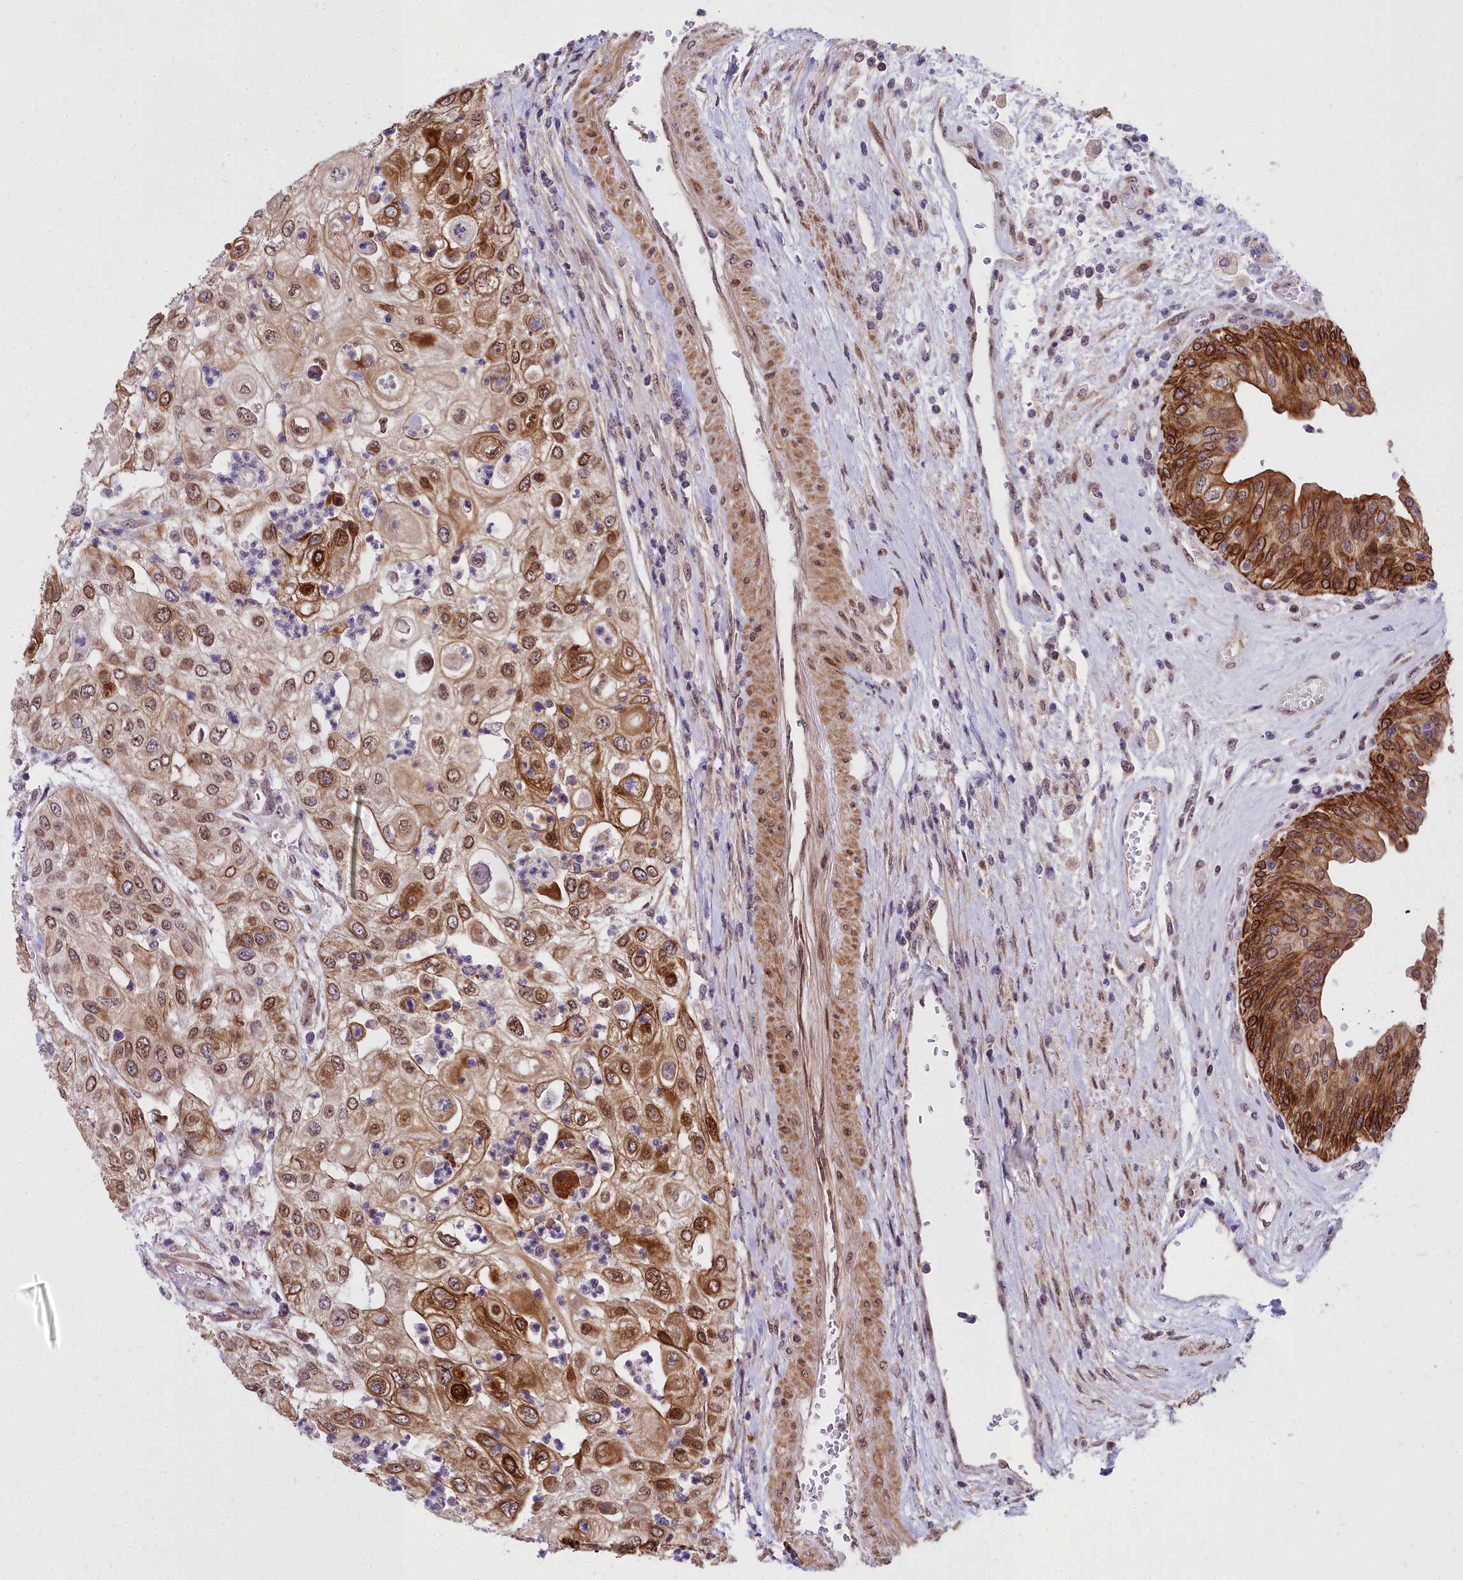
{"staining": {"intensity": "moderate", "quantity": "25%-75%", "location": "cytoplasmic/membranous,nuclear"}, "tissue": "urothelial cancer", "cell_type": "Tumor cells", "image_type": "cancer", "snomed": [{"axis": "morphology", "description": "Urothelial carcinoma, High grade"}, {"axis": "topography", "description": "Urinary bladder"}], "caption": "This is an image of immunohistochemistry staining of high-grade urothelial carcinoma, which shows moderate staining in the cytoplasmic/membranous and nuclear of tumor cells.", "gene": "ABCB8", "patient": {"sex": "female", "age": 79}}